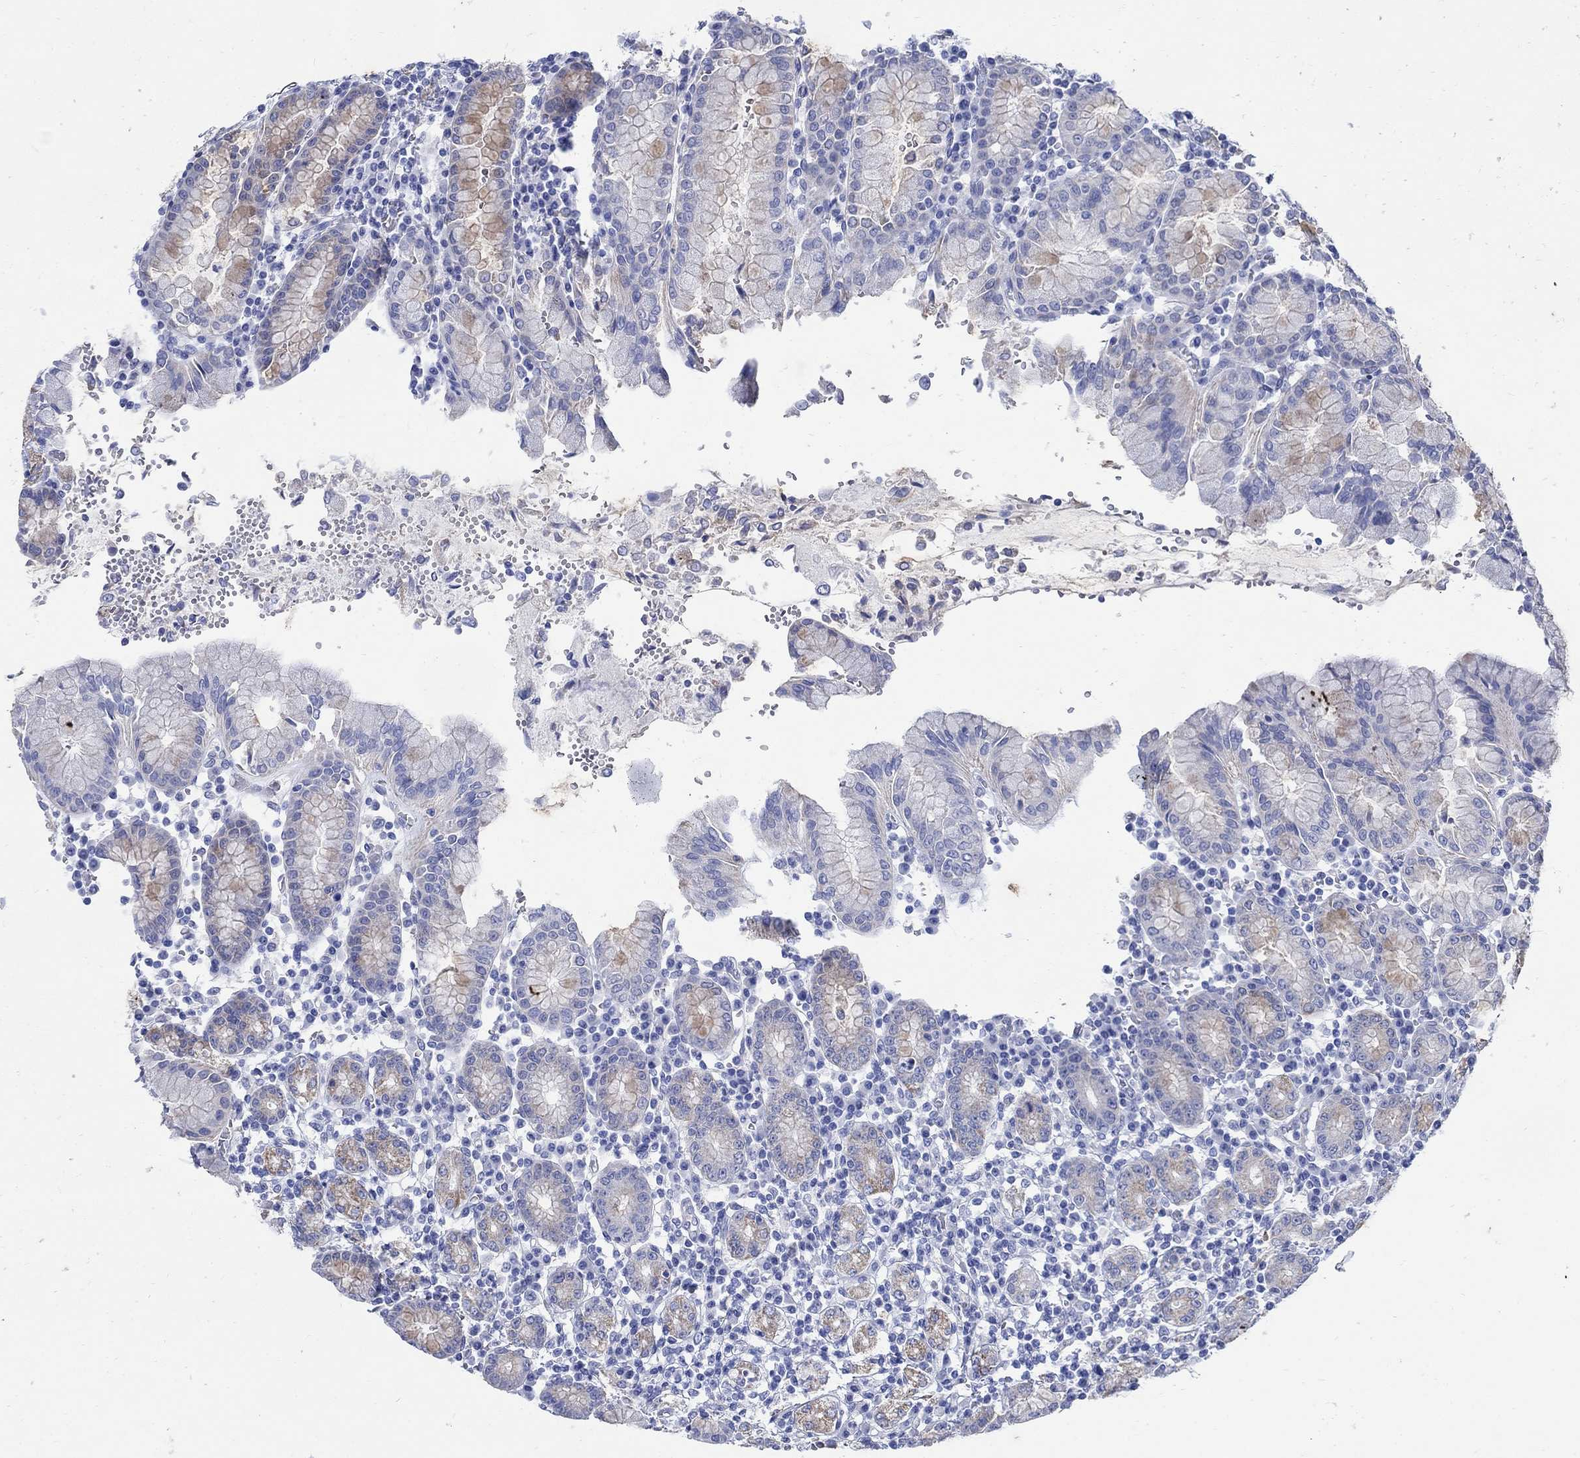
{"staining": {"intensity": "weak", "quantity": "25%-75%", "location": "cytoplasmic/membranous"}, "tissue": "stomach", "cell_type": "Glandular cells", "image_type": "normal", "snomed": [{"axis": "morphology", "description": "Normal tissue, NOS"}, {"axis": "topography", "description": "Stomach, upper"}, {"axis": "topography", "description": "Stomach"}], "caption": "Immunohistochemical staining of unremarkable human stomach shows low levels of weak cytoplasmic/membranous expression in approximately 25%-75% of glandular cells.", "gene": "ZDHHC14", "patient": {"sex": "male", "age": 62}}